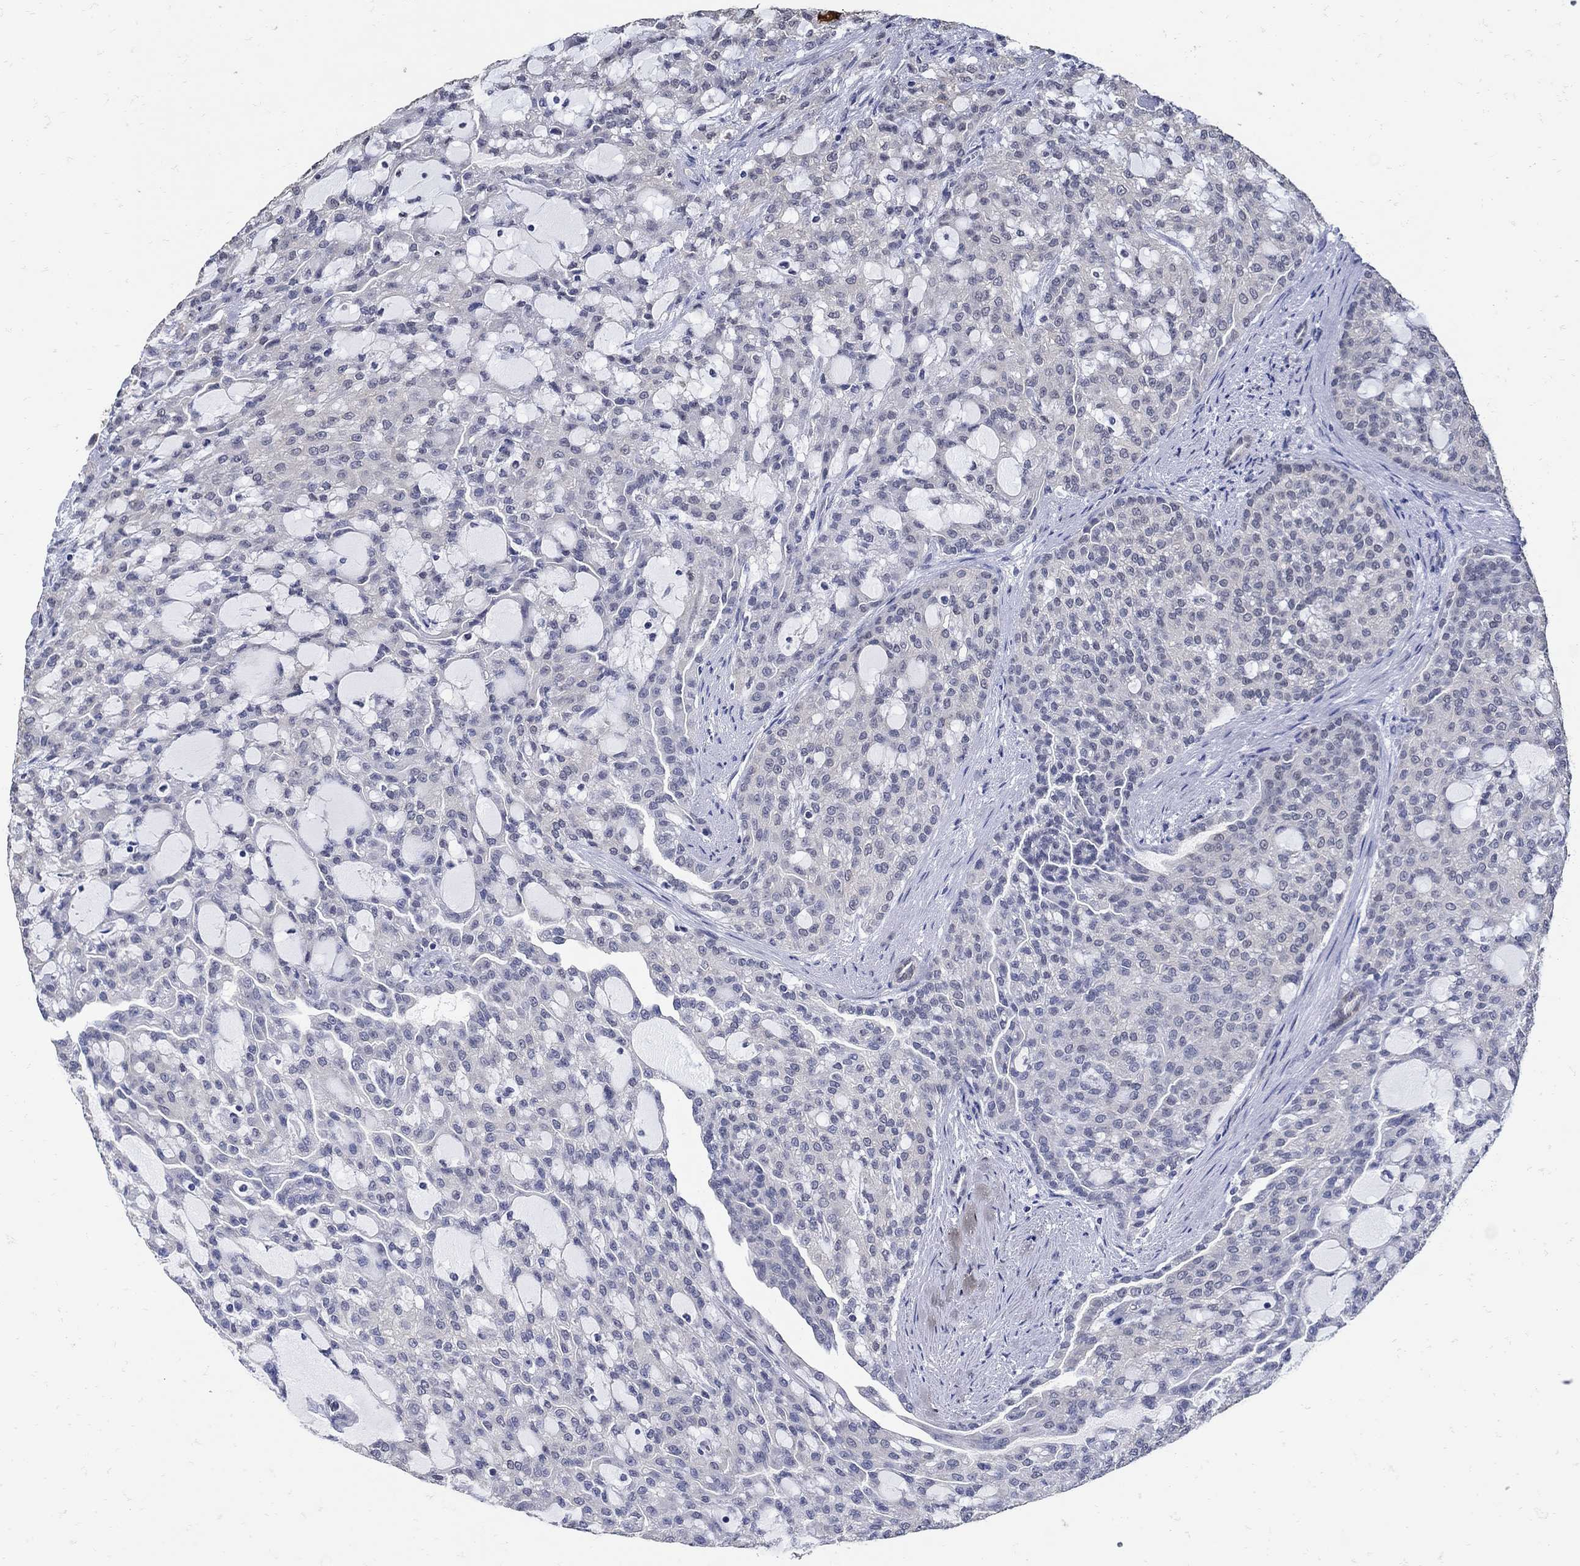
{"staining": {"intensity": "negative", "quantity": "none", "location": "none"}, "tissue": "renal cancer", "cell_type": "Tumor cells", "image_type": "cancer", "snomed": [{"axis": "morphology", "description": "Adenocarcinoma, NOS"}, {"axis": "topography", "description": "Kidney"}], "caption": "Image shows no significant protein expression in tumor cells of adenocarcinoma (renal). (DAB (3,3'-diaminobenzidine) immunohistochemistry visualized using brightfield microscopy, high magnification).", "gene": "KCNN3", "patient": {"sex": "male", "age": 63}}